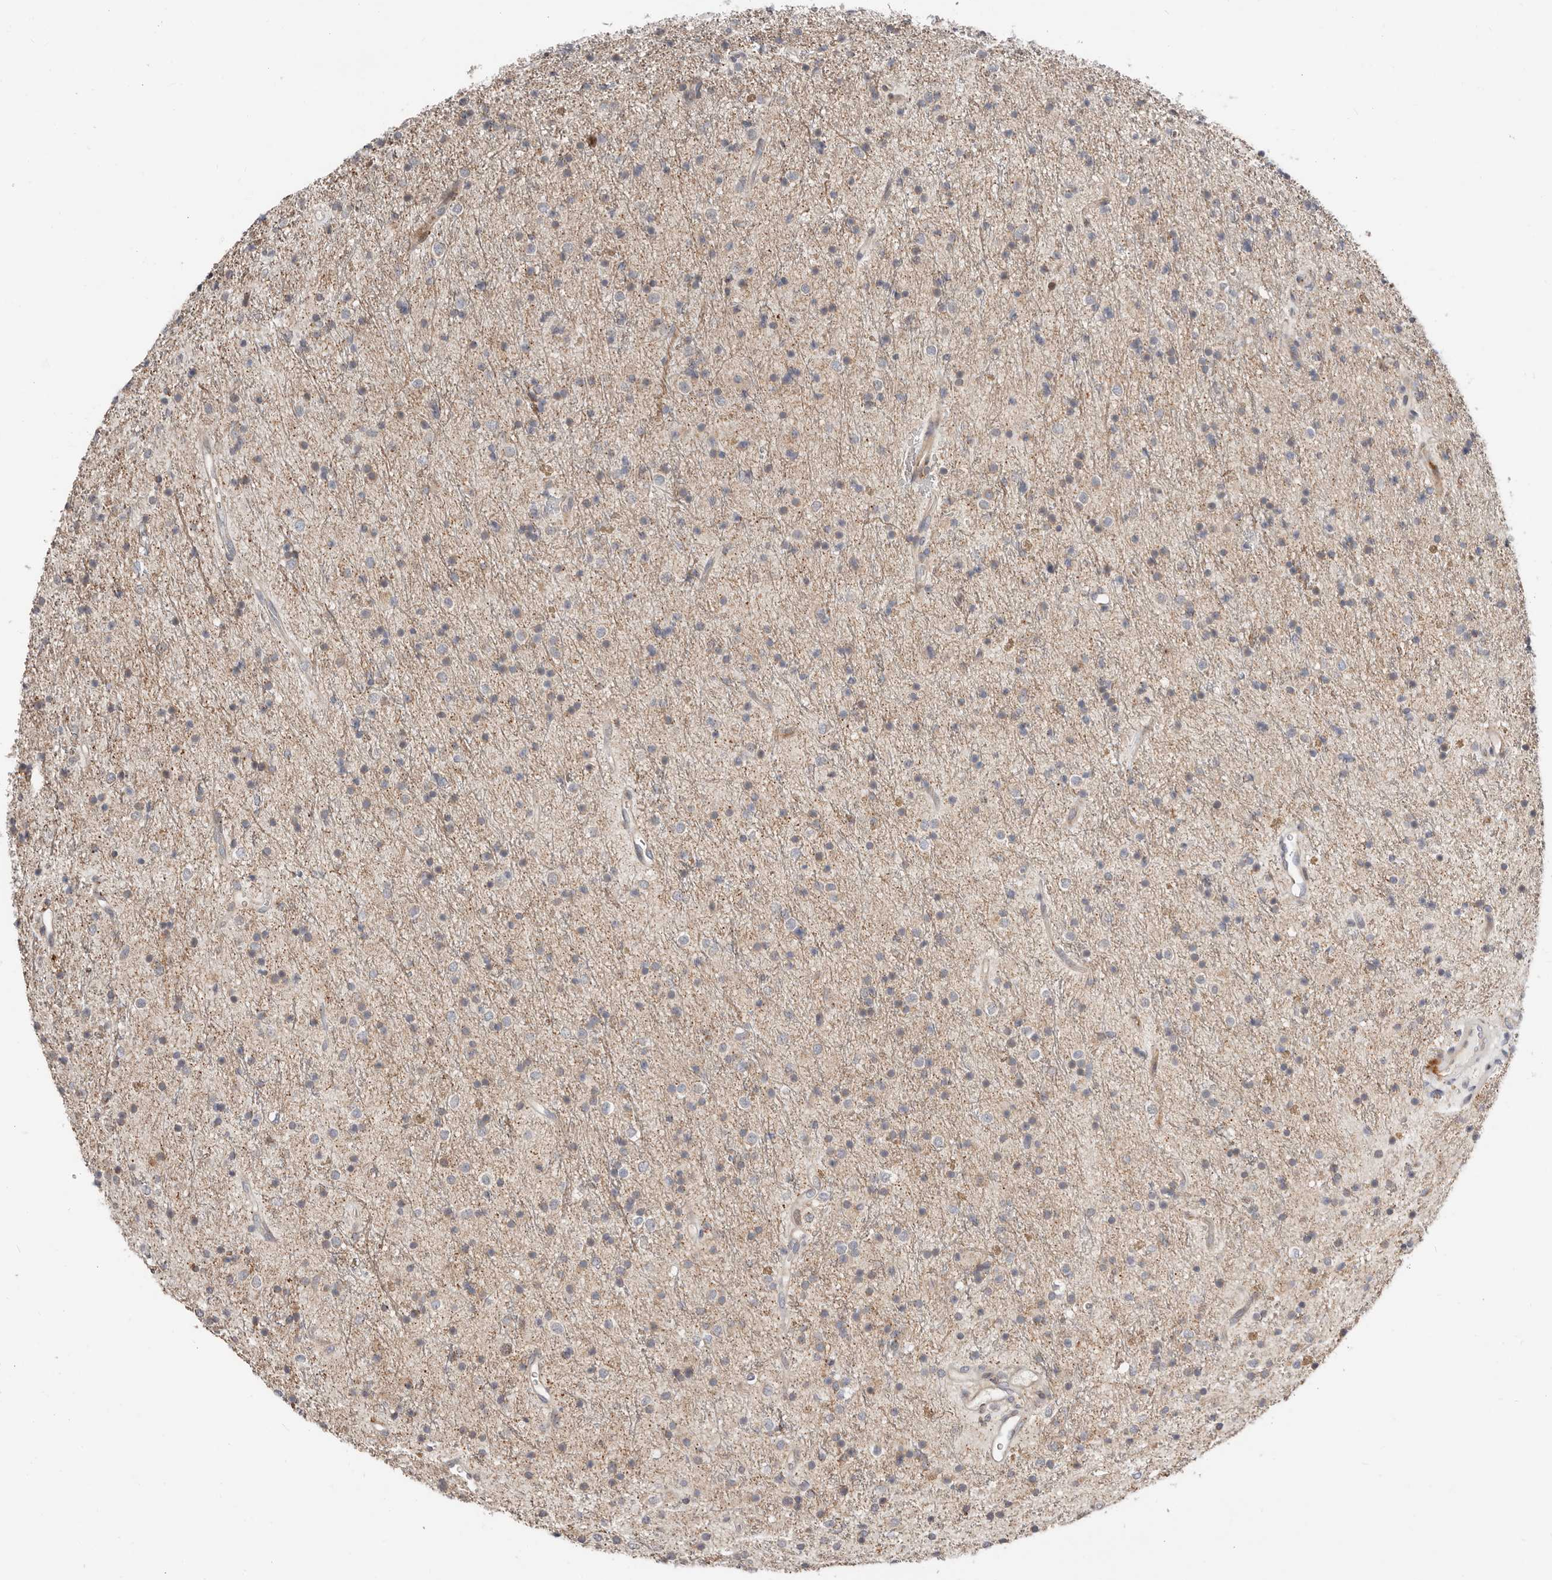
{"staining": {"intensity": "weak", "quantity": ">75%", "location": "cytoplasmic/membranous"}, "tissue": "glioma", "cell_type": "Tumor cells", "image_type": "cancer", "snomed": [{"axis": "morphology", "description": "Glioma, malignant, High grade"}, {"axis": "topography", "description": "Brain"}], "caption": "Immunohistochemical staining of human malignant high-grade glioma demonstrates low levels of weak cytoplasmic/membranous protein expression in approximately >75% of tumor cells. (Brightfield microscopy of DAB IHC at high magnification).", "gene": "SMYD4", "patient": {"sex": "male", "age": 34}}